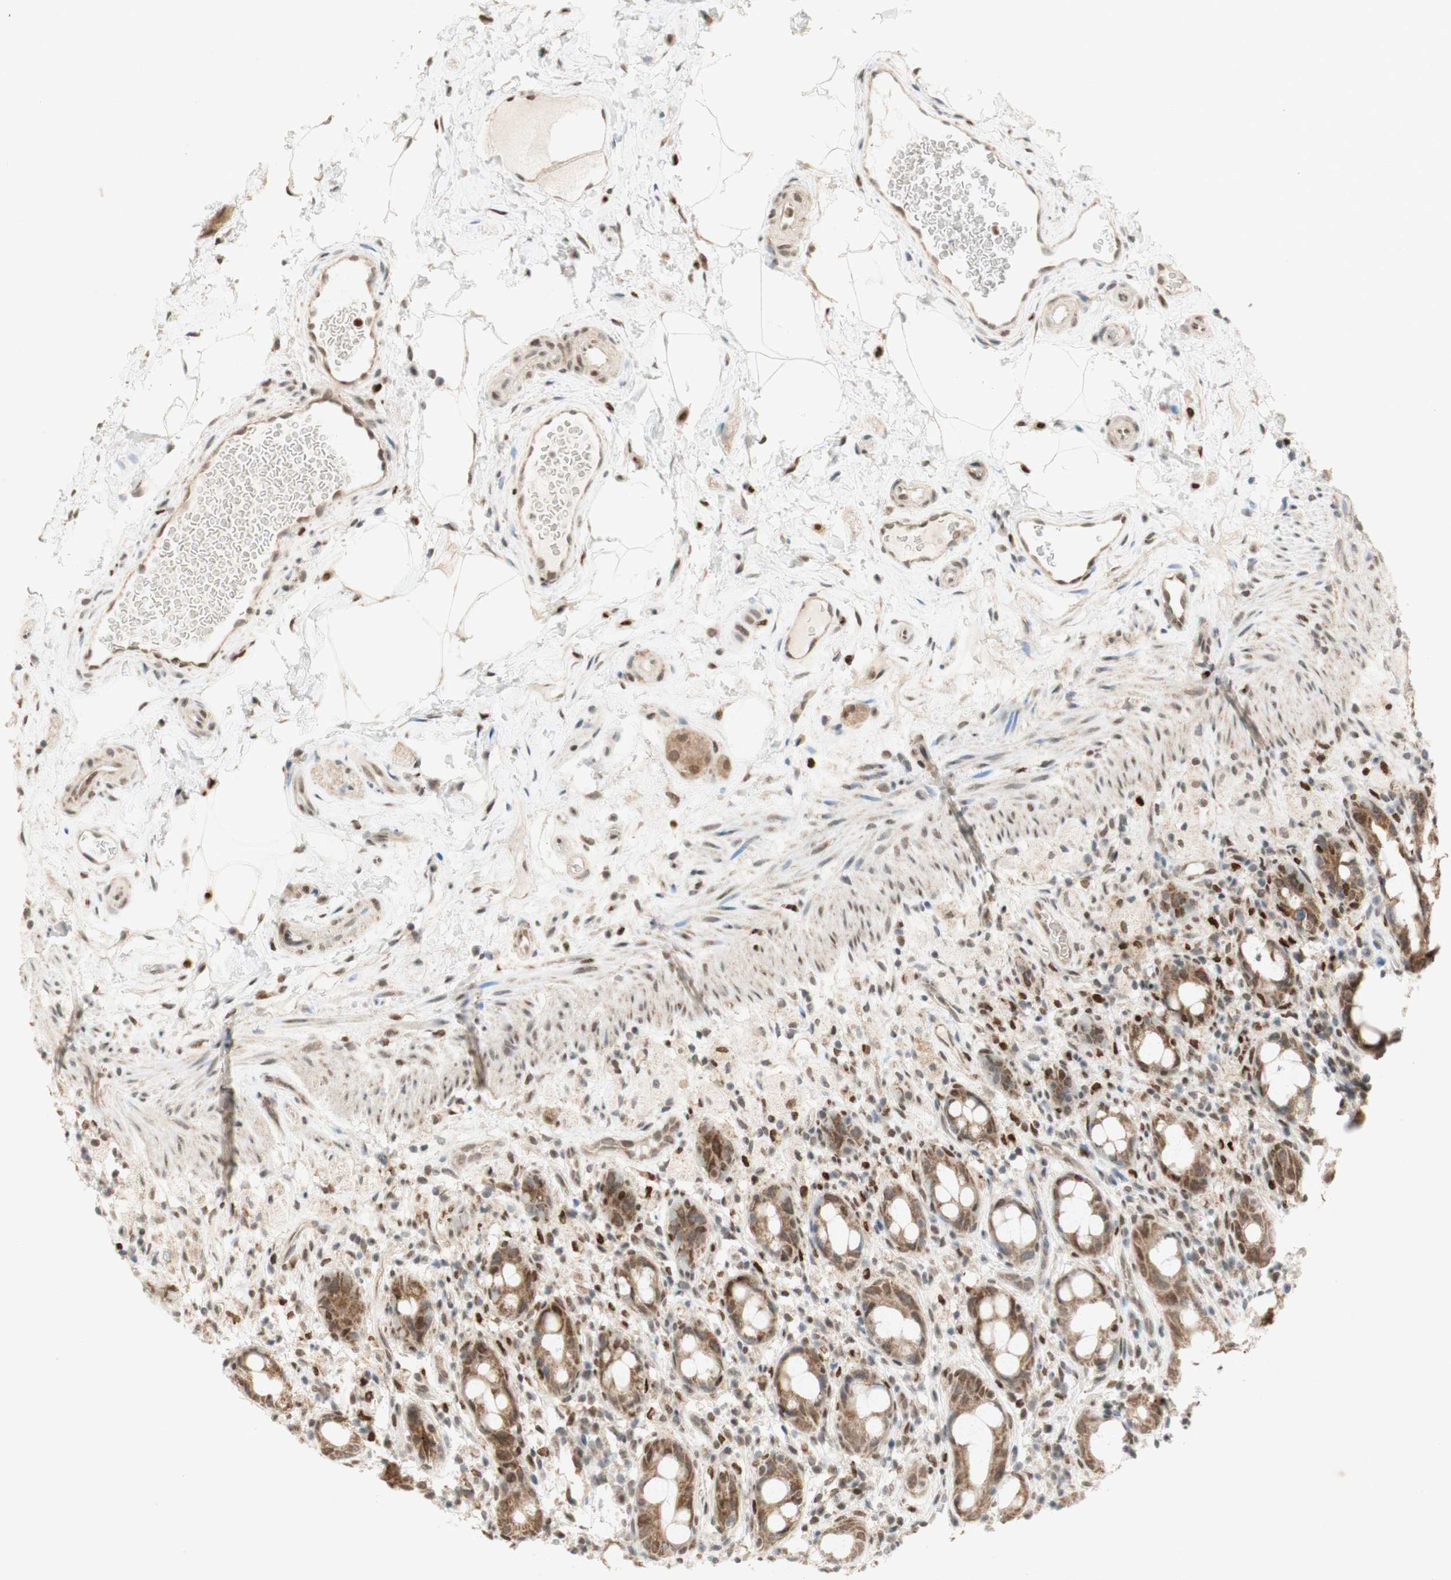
{"staining": {"intensity": "moderate", "quantity": "25%-75%", "location": "cytoplasmic/membranous"}, "tissue": "rectum", "cell_type": "Glandular cells", "image_type": "normal", "snomed": [{"axis": "morphology", "description": "Normal tissue, NOS"}, {"axis": "topography", "description": "Rectum"}], "caption": "Protein analysis of normal rectum reveals moderate cytoplasmic/membranous staining in about 25%-75% of glandular cells. (DAB (3,3'-diaminobenzidine) IHC, brown staining for protein, blue staining for nuclei).", "gene": "DNMT3A", "patient": {"sex": "male", "age": 44}}